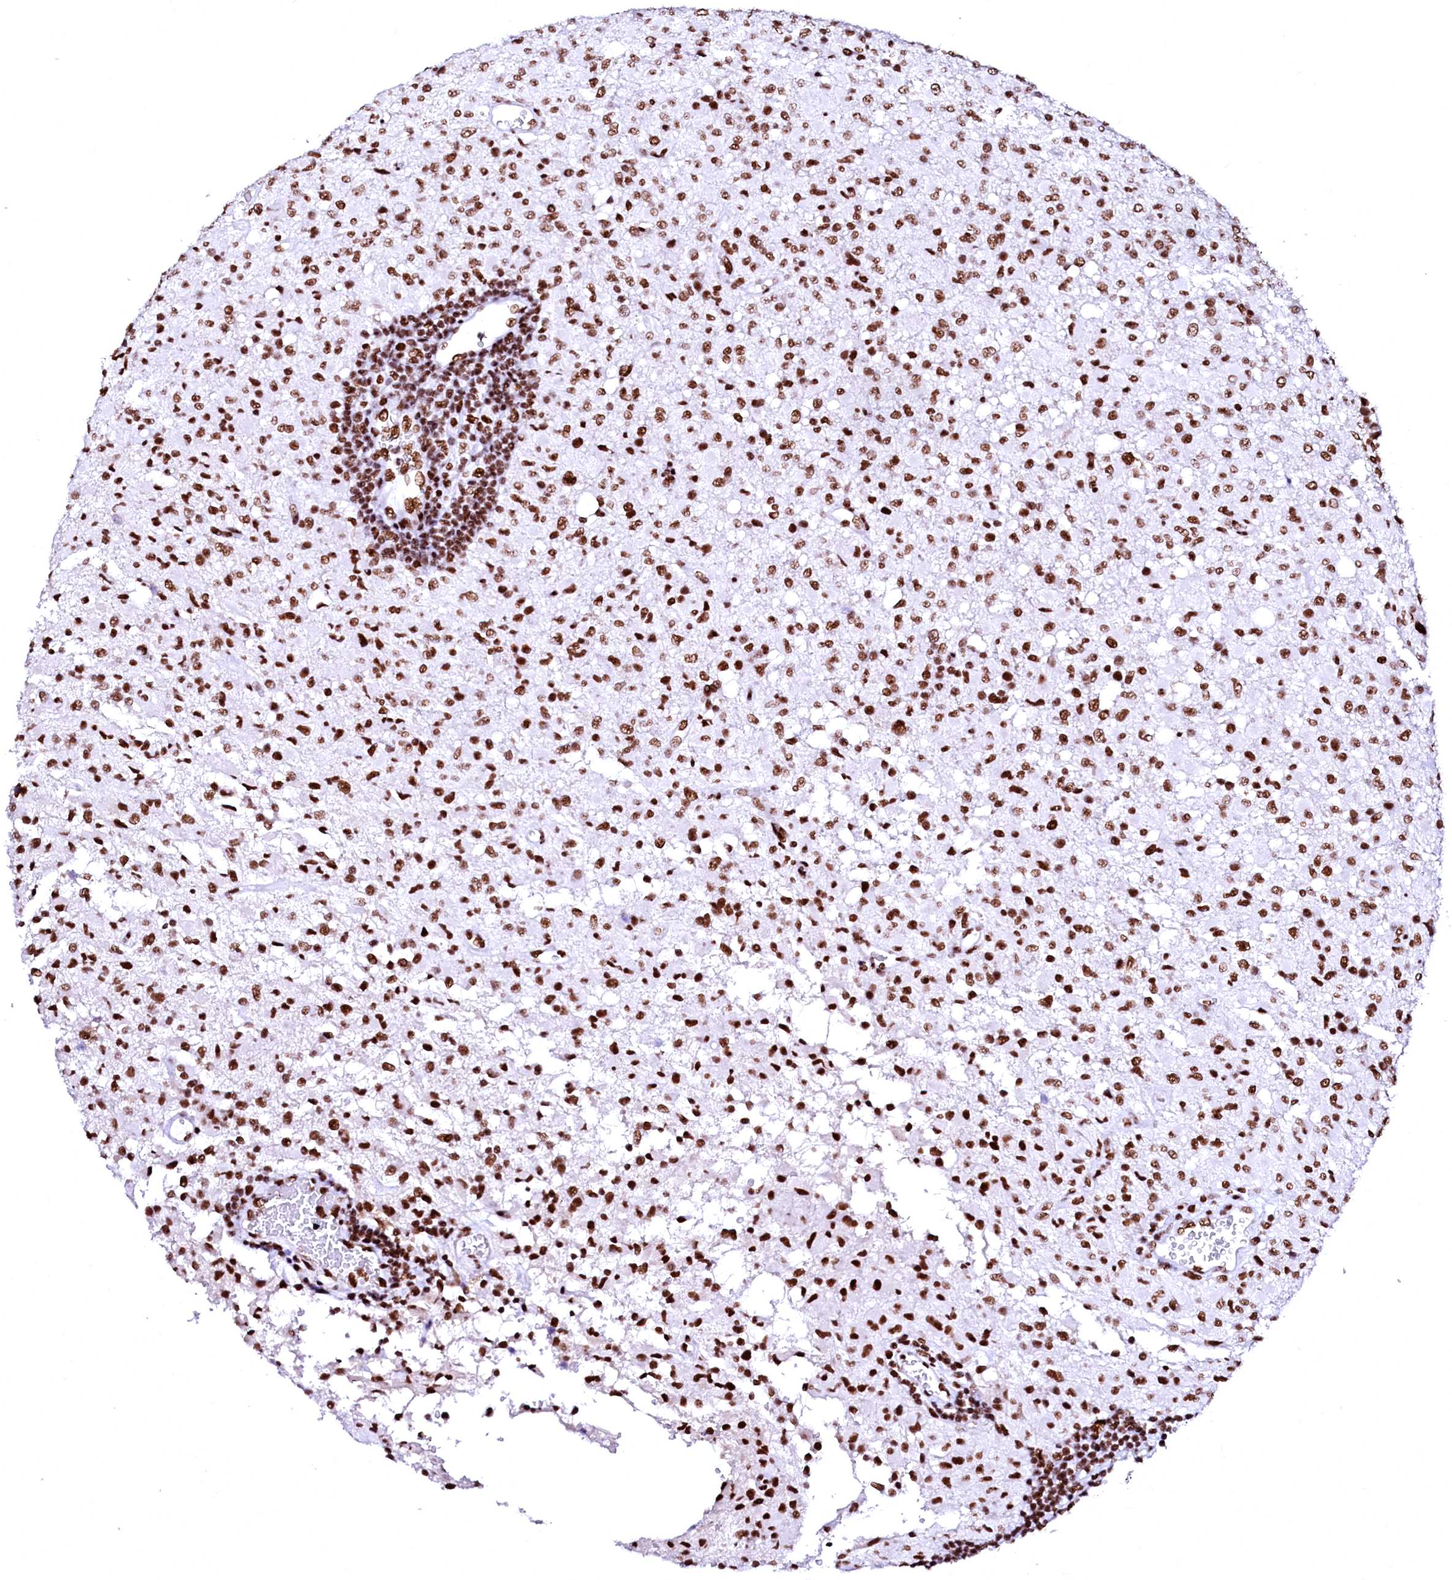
{"staining": {"intensity": "strong", "quantity": ">75%", "location": "nuclear"}, "tissue": "glioma", "cell_type": "Tumor cells", "image_type": "cancer", "snomed": [{"axis": "morphology", "description": "Glioma, malignant, High grade"}, {"axis": "topography", "description": "Brain"}], "caption": "This image shows IHC staining of glioma, with high strong nuclear expression in approximately >75% of tumor cells.", "gene": "CPSF6", "patient": {"sex": "female", "age": 57}}